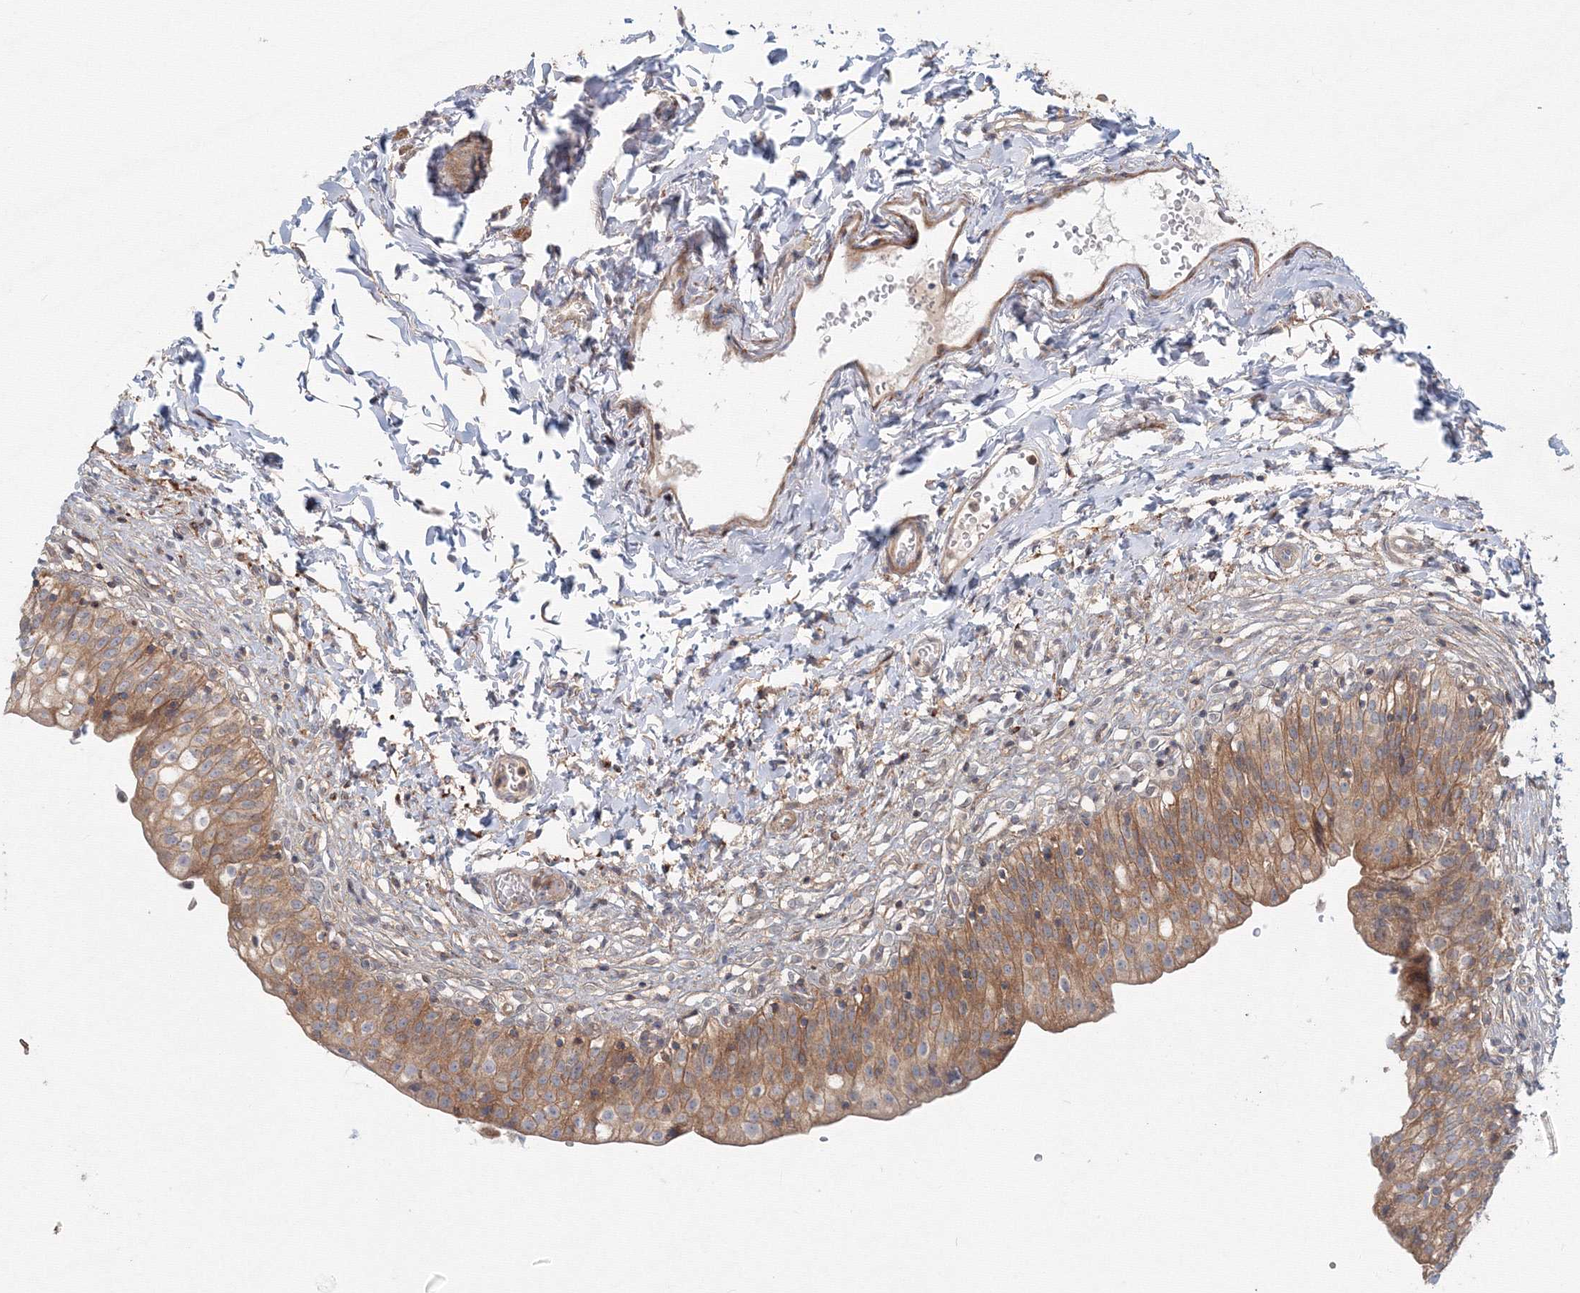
{"staining": {"intensity": "moderate", "quantity": ">75%", "location": "cytoplasmic/membranous"}, "tissue": "urinary bladder", "cell_type": "Urothelial cells", "image_type": "normal", "snomed": [{"axis": "morphology", "description": "Normal tissue, NOS"}, {"axis": "topography", "description": "Urinary bladder"}], "caption": "Urinary bladder stained with a brown dye reveals moderate cytoplasmic/membranous positive positivity in about >75% of urothelial cells.", "gene": "SH3PXD2A", "patient": {"sex": "male", "age": 55}}